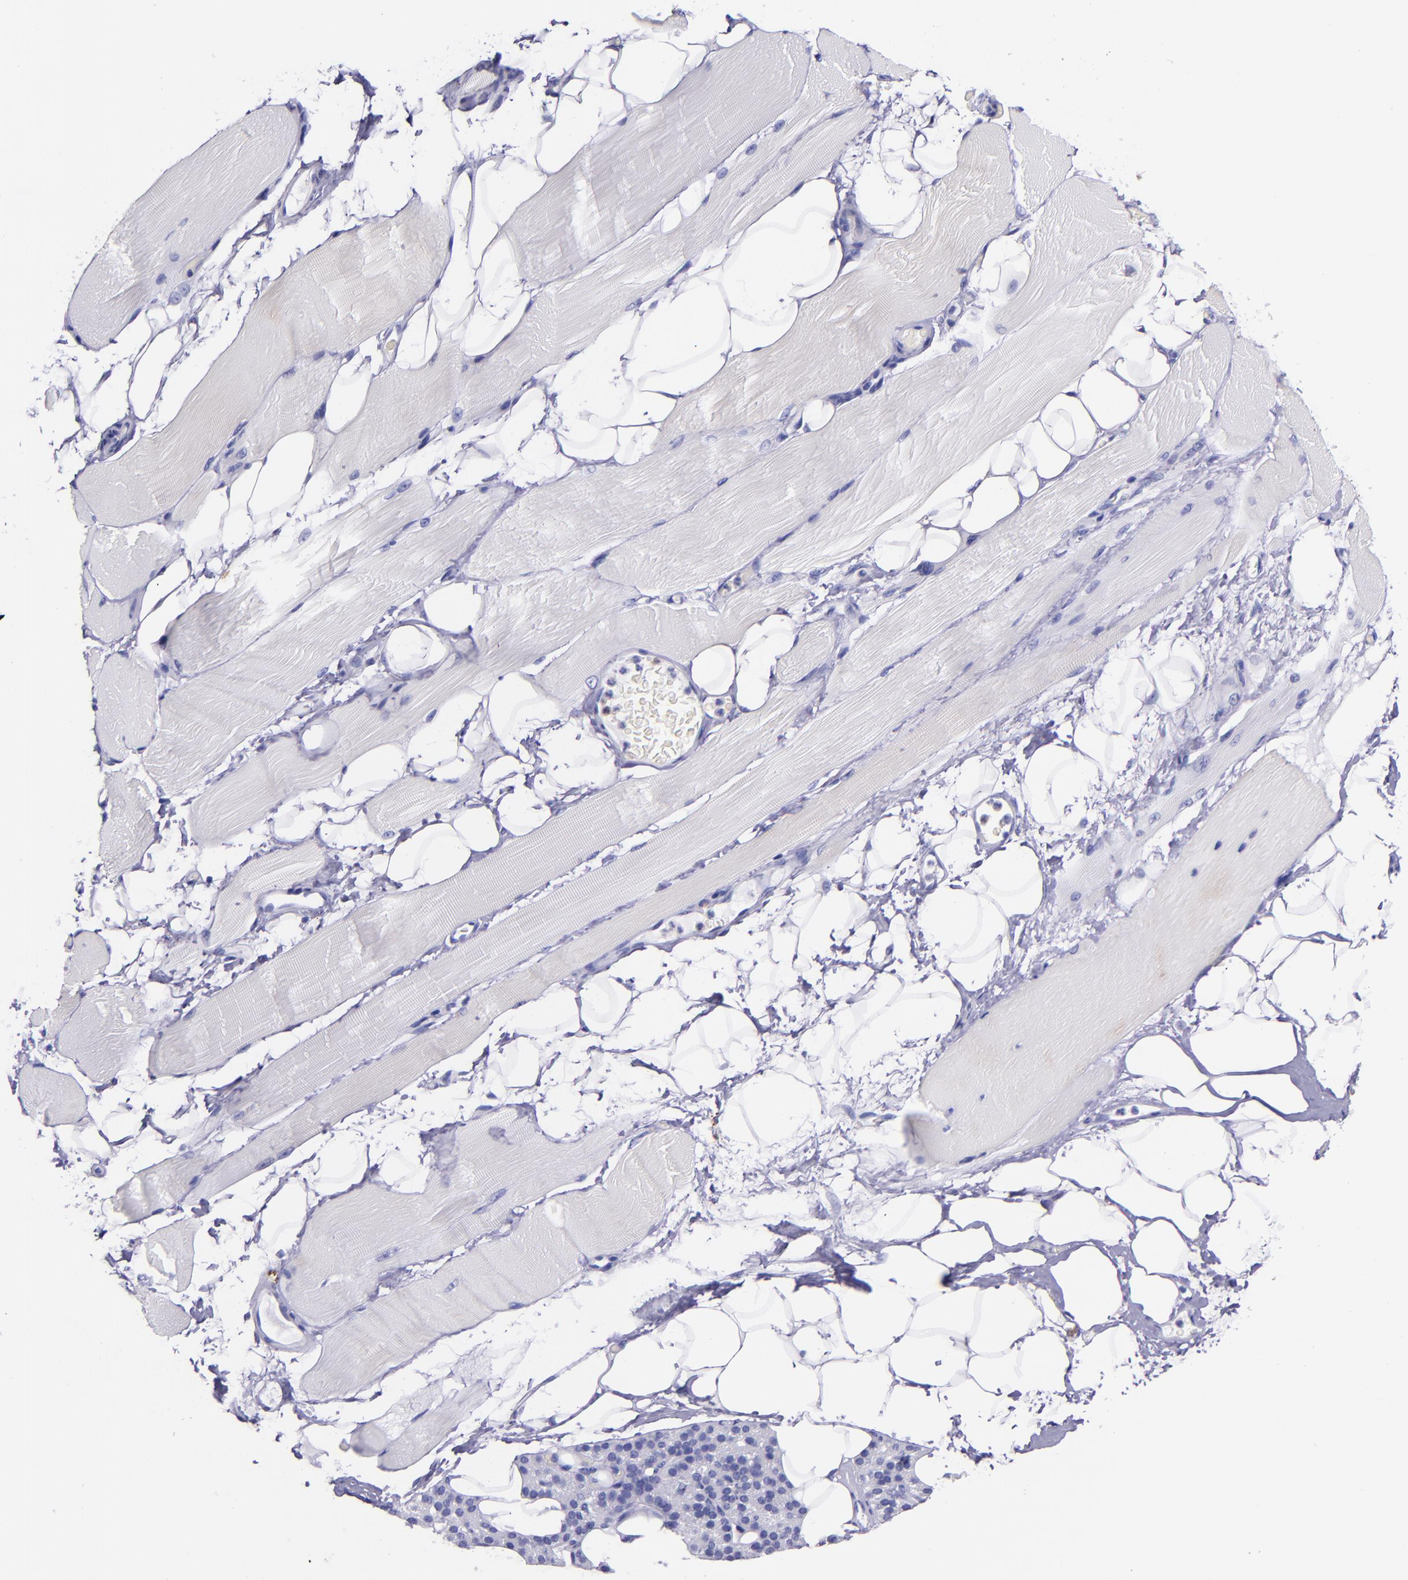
{"staining": {"intensity": "negative", "quantity": "none", "location": "none"}, "tissue": "skeletal muscle", "cell_type": "Myocytes", "image_type": "normal", "snomed": [{"axis": "morphology", "description": "Normal tissue, NOS"}, {"axis": "topography", "description": "Skeletal muscle"}, {"axis": "topography", "description": "Parathyroid gland"}], "caption": "Immunohistochemistry micrograph of unremarkable human skeletal muscle stained for a protein (brown), which displays no expression in myocytes. Brightfield microscopy of immunohistochemistry stained with DAB (3,3'-diaminobenzidine) (brown) and hematoxylin (blue), captured at high magnification.", "gene": "SLPI", "patient": {"sex": "female", "age": 37}}